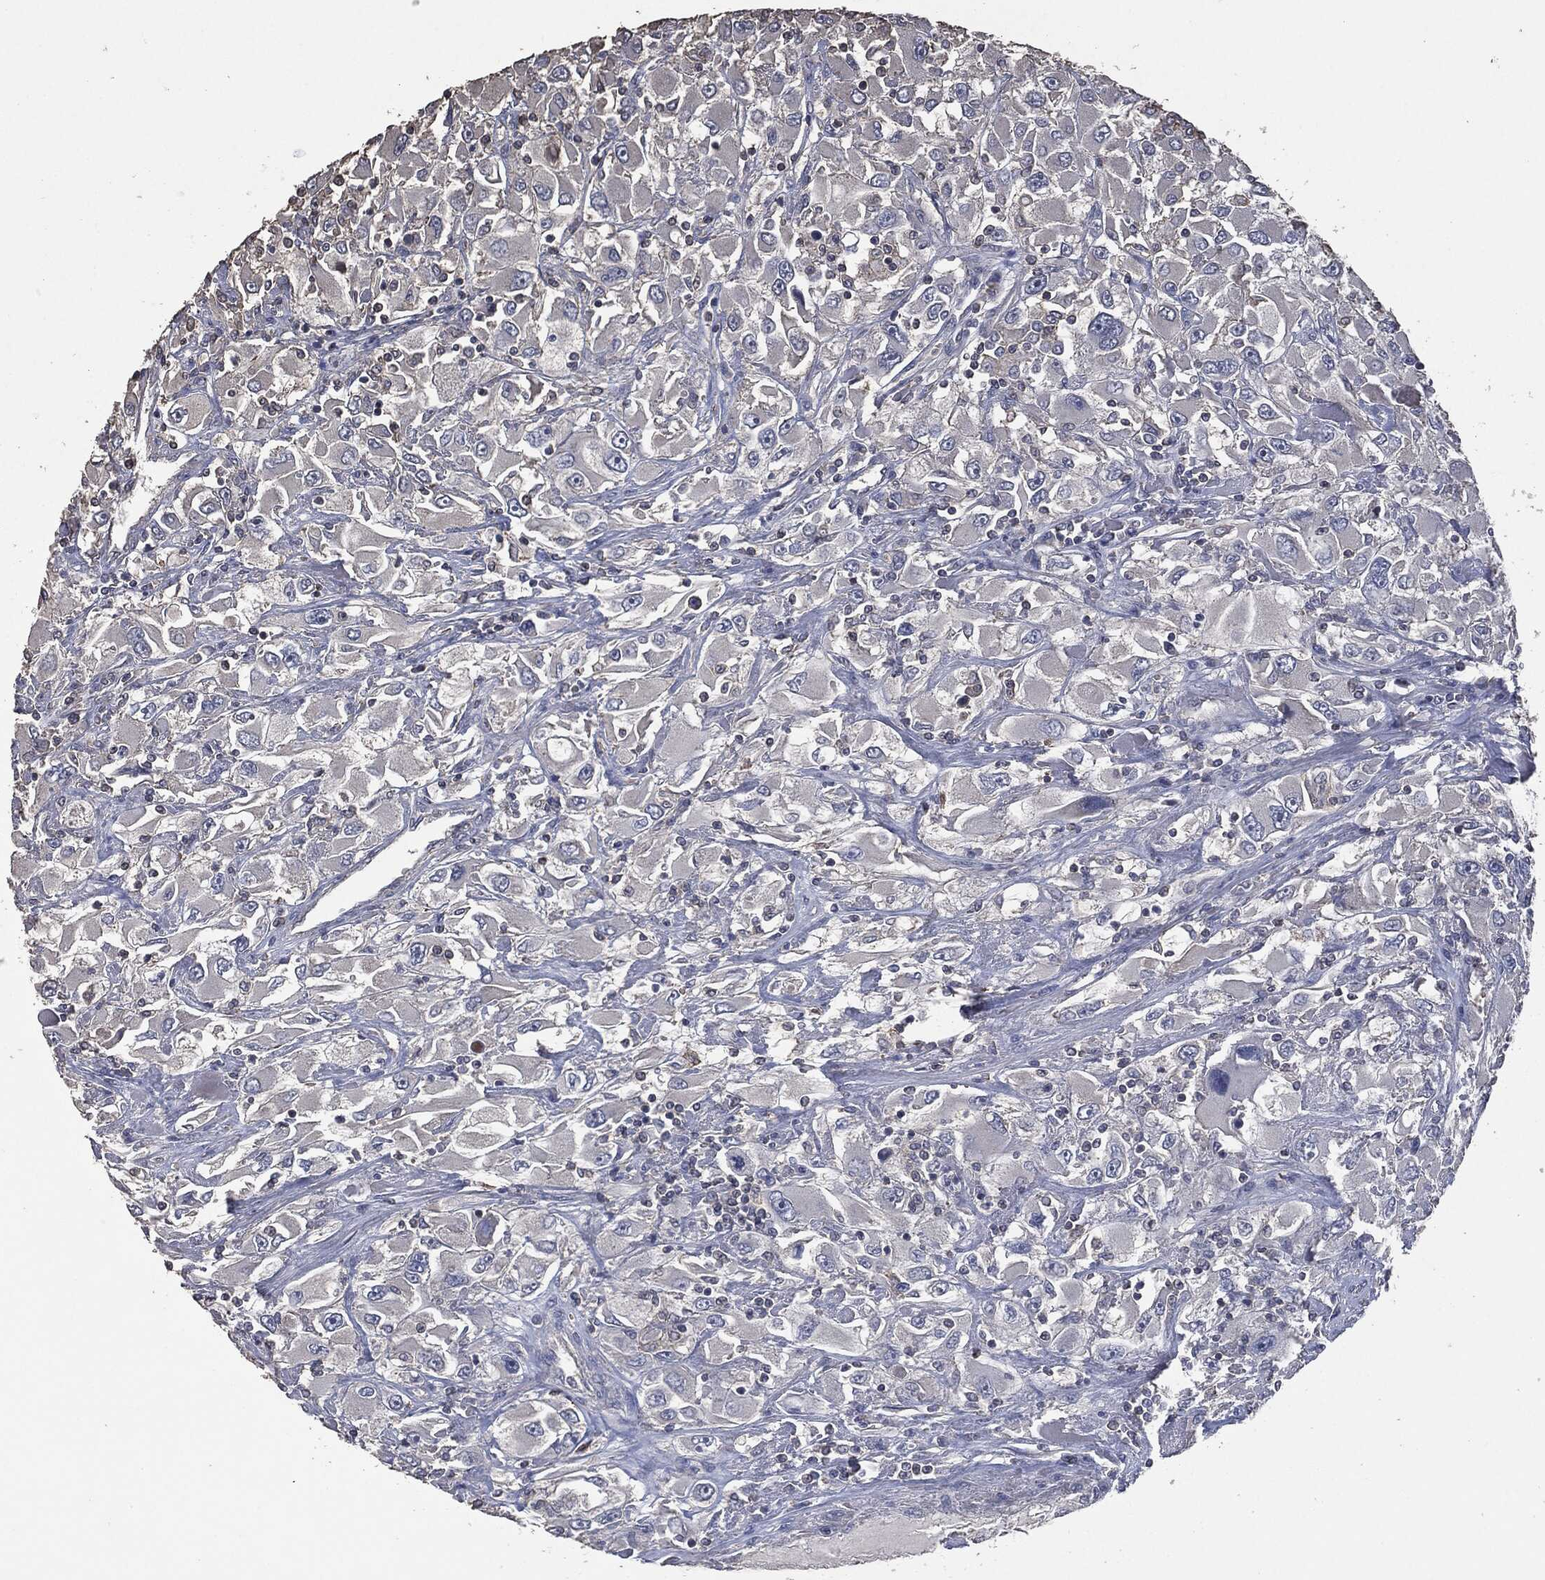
{"staining": {"intensity": "negative", "quantity": "none", "location": "none"}, "tissue": "renal cancer", "cell_type": "Tumor cells", "image_type": "cancer", "snomed": [{"axis": "morphology", "description": "Adenocarcinoma, NOS"}, {"axis": "topography", "description": "Kidney"}], "caption": "Image shows no protein staining in tumor cells of renal cancer (adenocarcinoma) tissue.", "gene": "MSLN", "patient": {"sex": "female", "age": 52}}